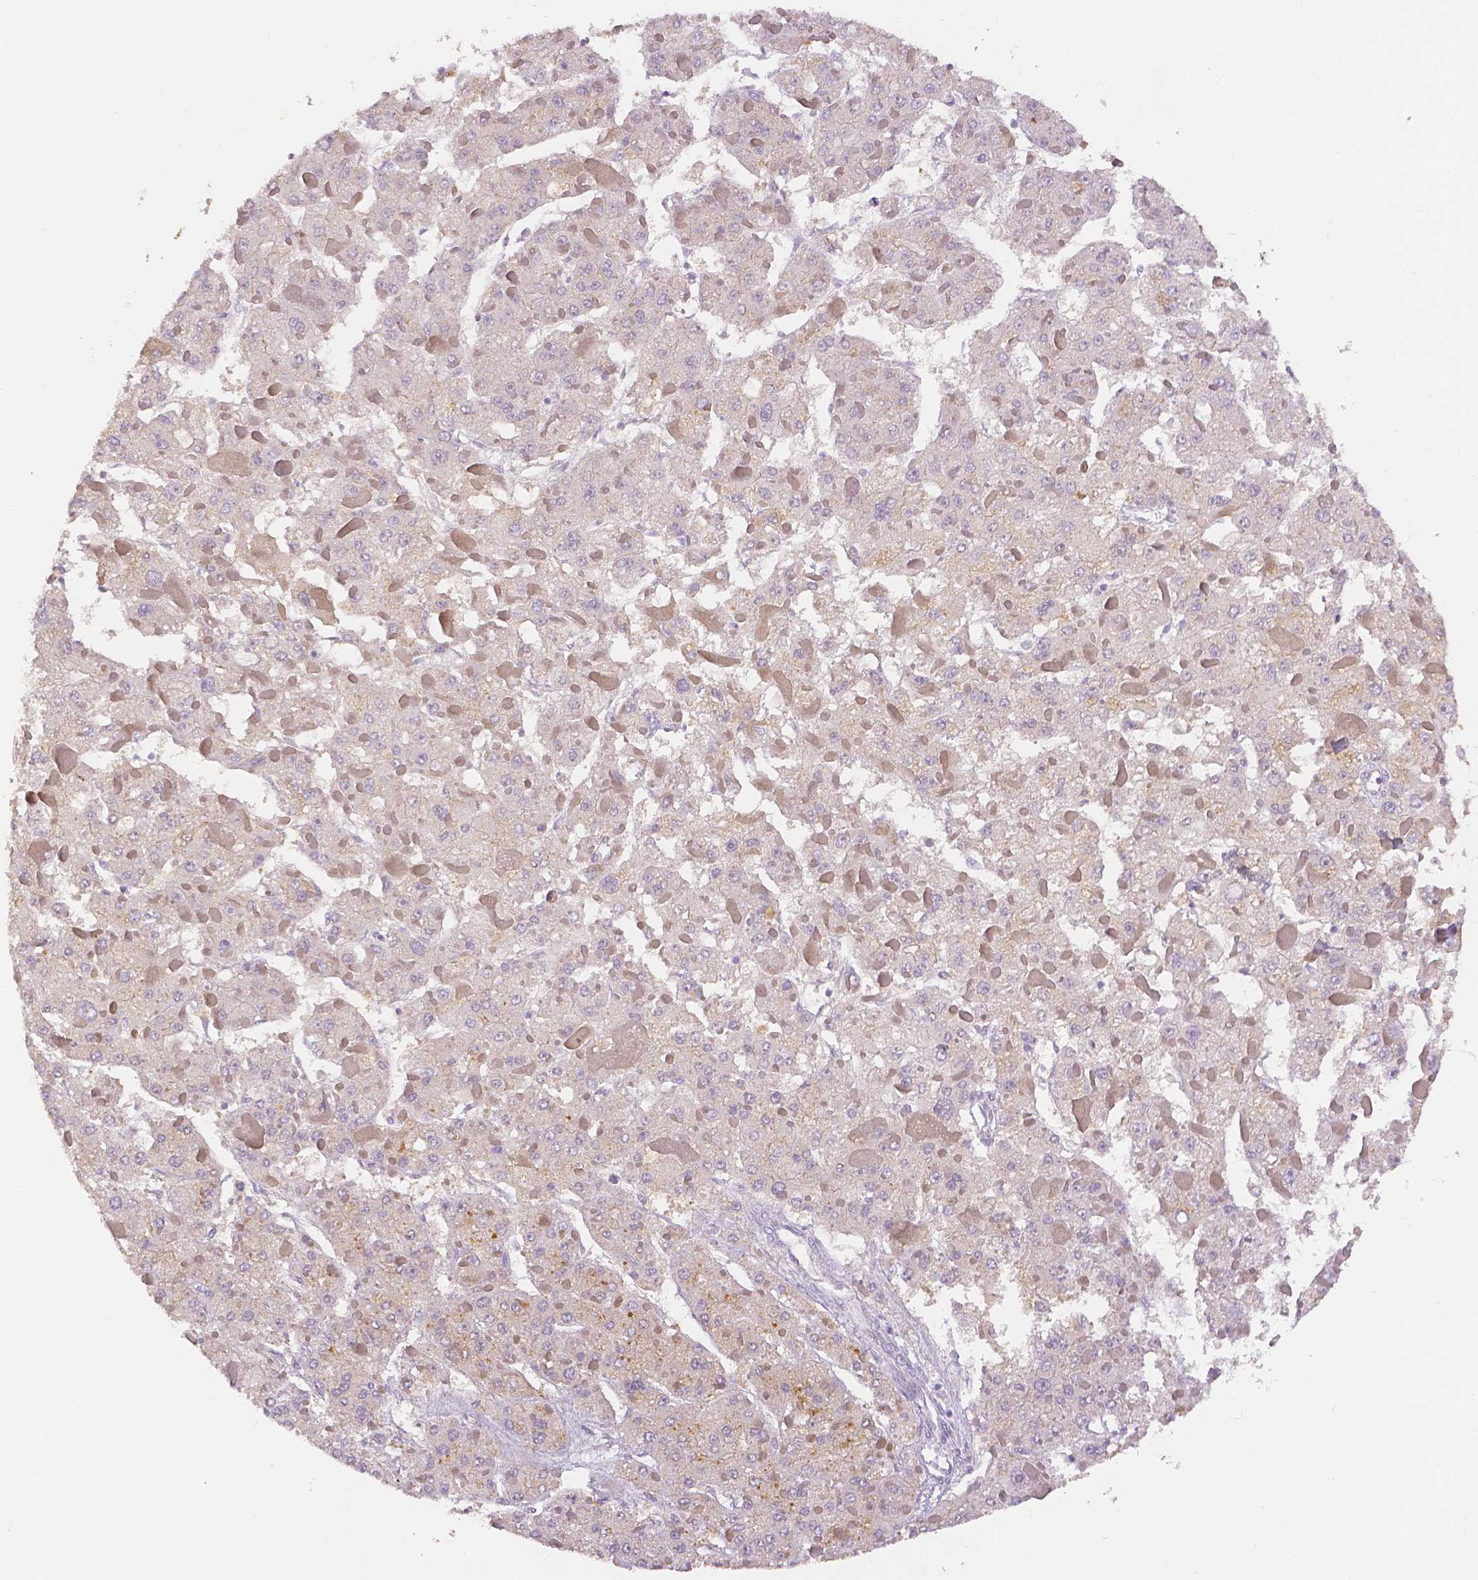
{"staining": {"intensity": "negative", "quantity": "none", "location": "none"}, "tissue": "liver cancer", "cell_type": "Tumor cells", "image_type": "cancer", "snomed": [{"axis": "morphology", "description": "Carcinoma, Hepatocellular, NOS"}, {"axis": "topography", "description": "Liver"}], "caption": "IHC of liver cancer (hepatocellular carcinoma) demonstrates no positivity in tumor cells.", "gene": "OCLN", "patient": {"sex": "female", "age": 73}}